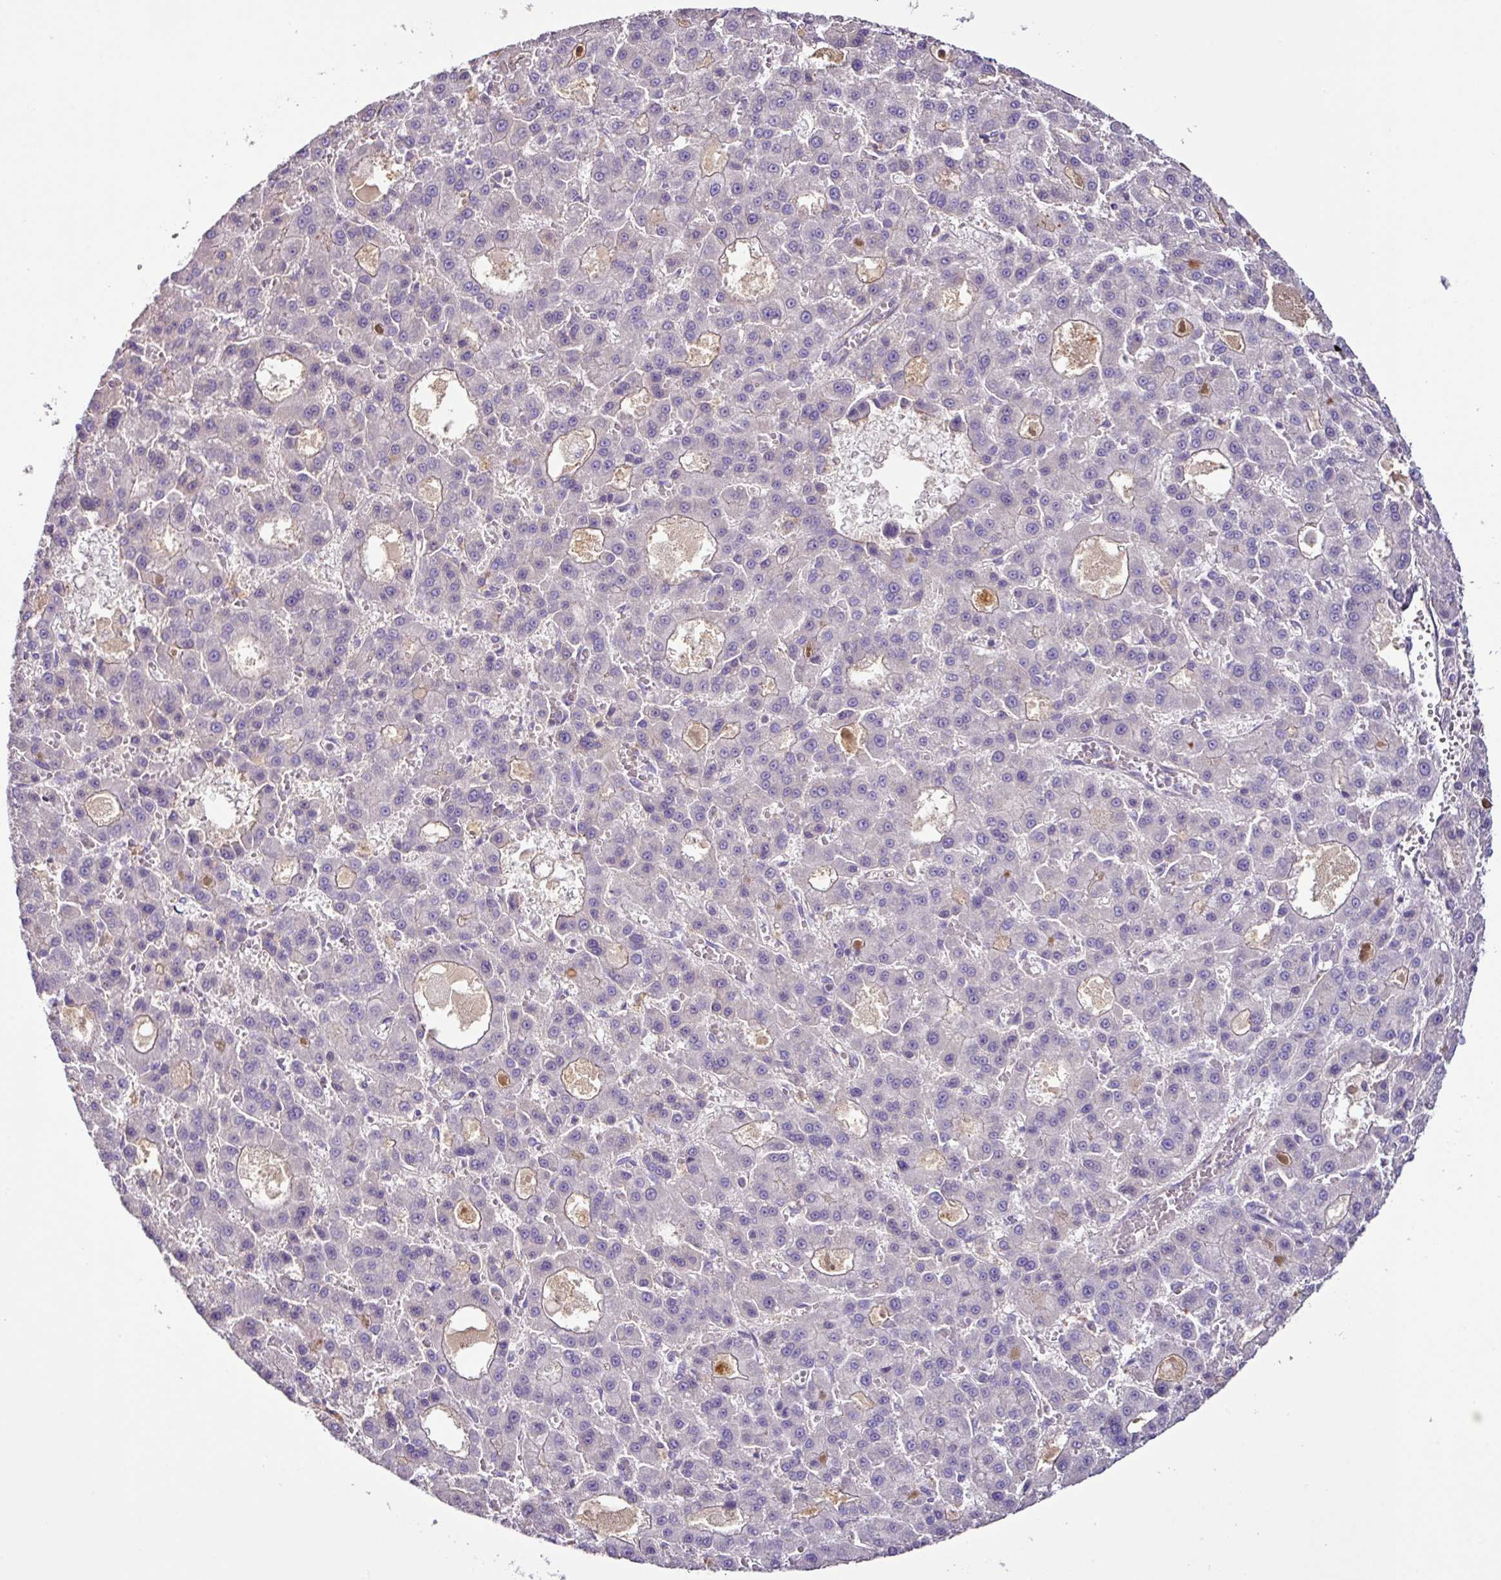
{"staining": {"intensity": "negative", "quantity": "none", "location": "none"}, "tissue": "liver cancer", "cell_type": "Tumor cells", "image_type": "cancer", "snomed": [{"axis": "morphology", "description": "Carcinoma, Hepatocellular, NOS"}, {"axis": "topography", "description": "Liver"}], "caption": "Hepatocellular carcinoma (liver) stained for a protein using IHC reveals no expression tumor cells.", "gene": "AGR3", "patient": {"sex": "male", "age": 70}}